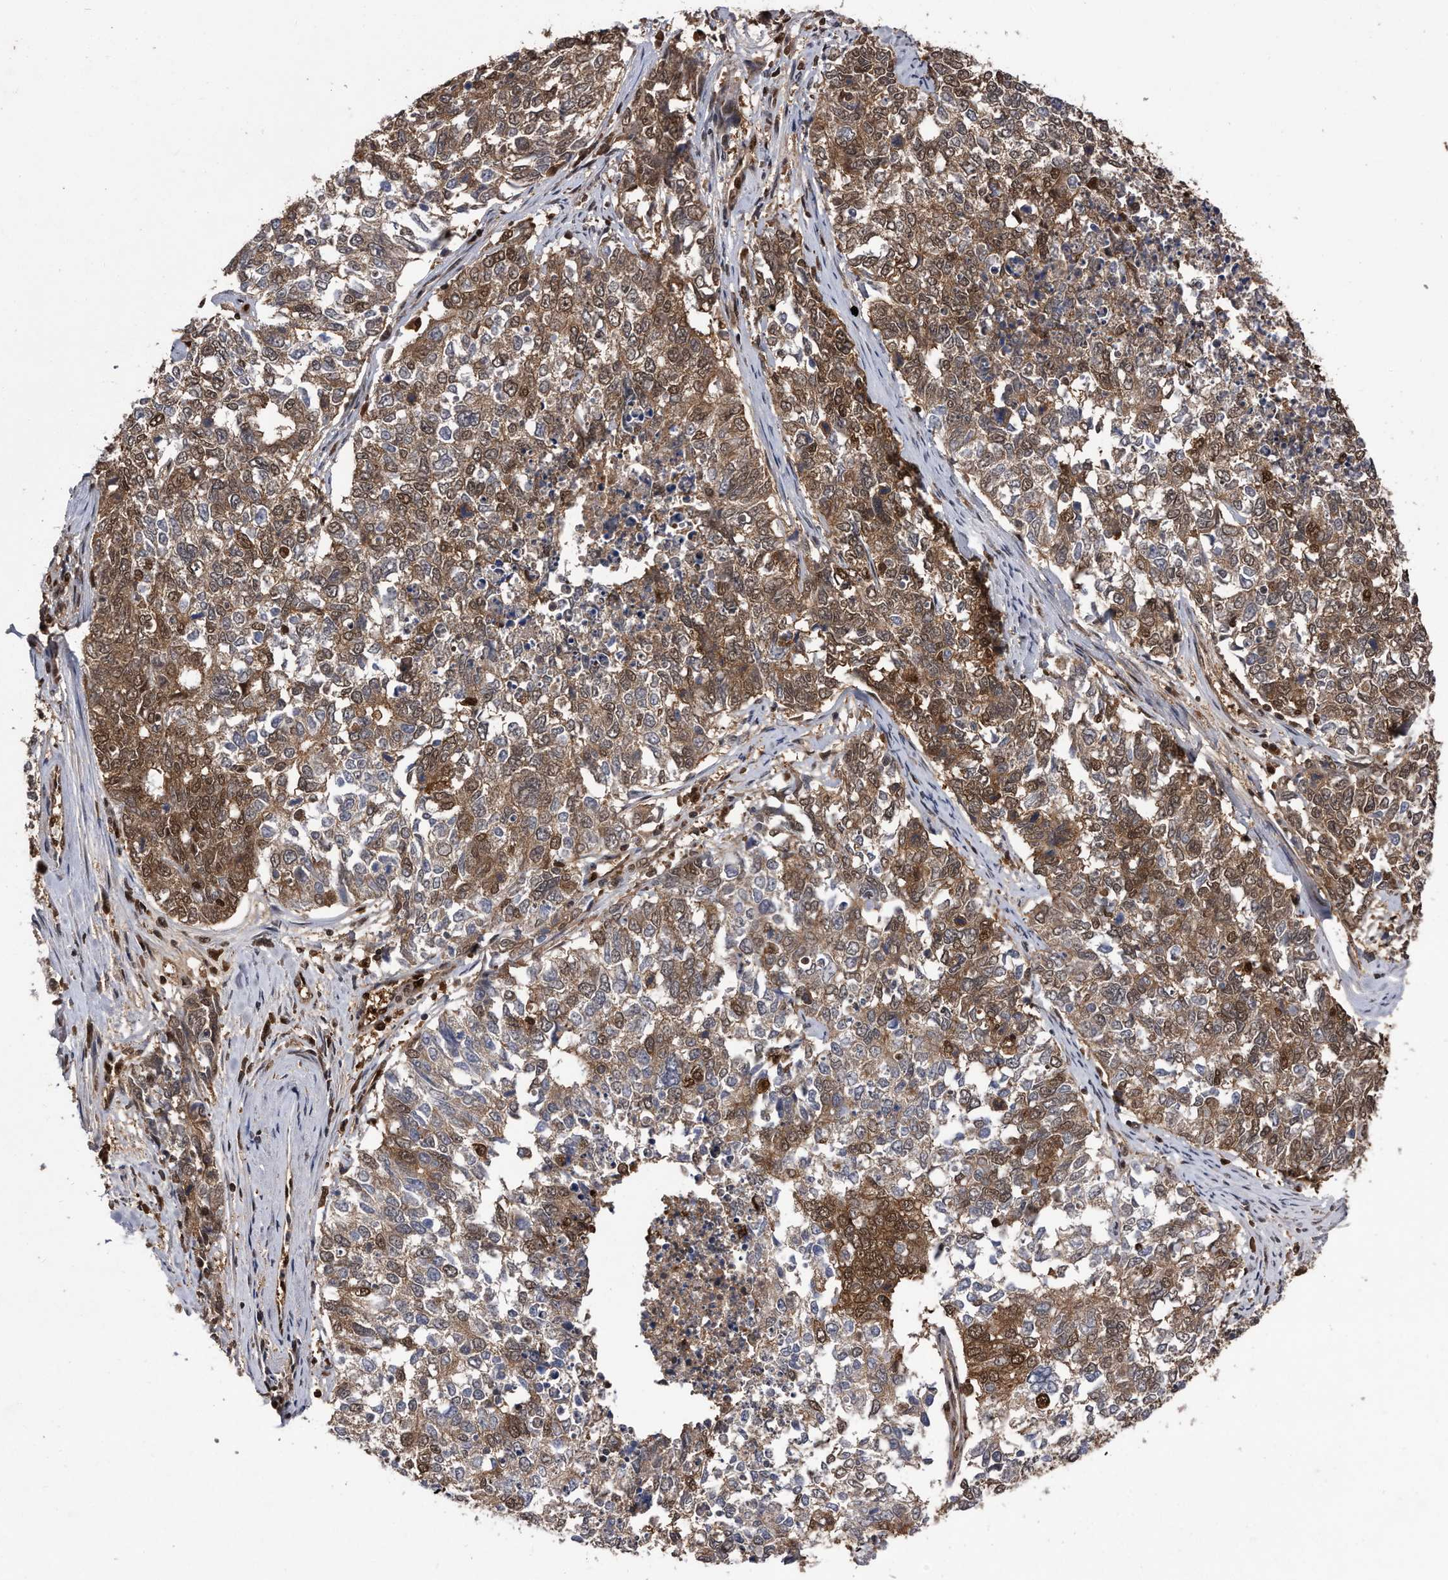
{"staining": {"intensity": "moderate", "quantity": ">75%", "location": "cytoplasmic/membranous,nuclear"}, "tissue": "cervical cancer", "cell_type": "Tumor cells", "image_type": "cancer", "snomed": [{"axis": "morphology", "description": "Squamous cell carcinoma, NOS"}, {"axis": "topography", "description": "Cervix"}], "caption": "A brown stain highlights moderate cytoplasmic/membranous and nuclear expression of a protein in cervical cancer tumor cells.", "gene": "RAD23B", "patient": {"sex": "female", "age": 63}}